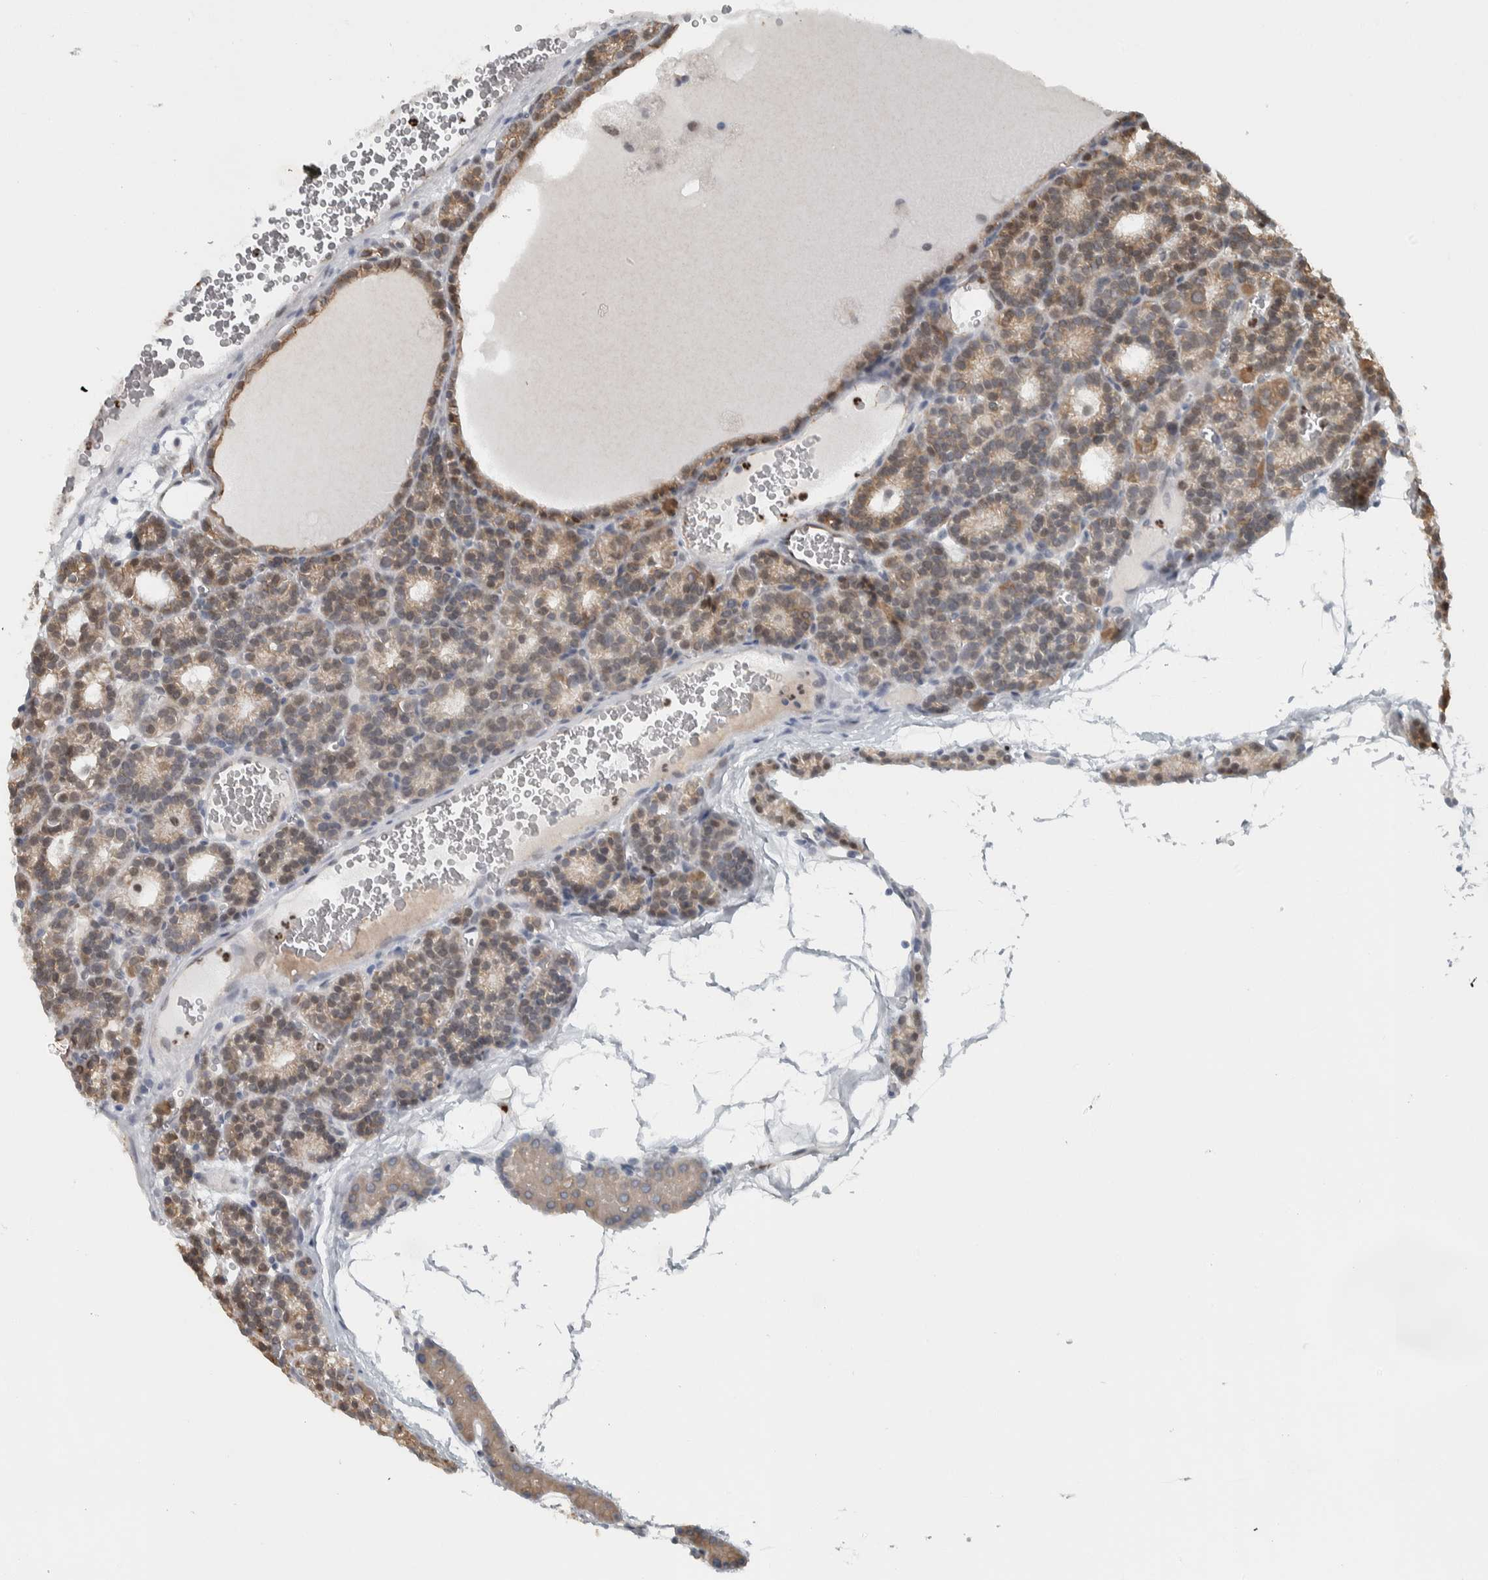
{"staining": {"intensity": "weak", "quantity": ">75%", "location": "cytoplasmic/membranous"}, "tissue": "parathyroid gland", "cell_type": "Glandular cells", "image_type": "normal", "snomed": [{"axis": "morphology", "description": "Normal tissue, NOS"}, {"axis": "morphology", "description": "Adenoma, NOS"}, {"axis": "topography", "description": "Parathyroid gland"}], "caption": "Approximately >75% of glandular cells in unremarkable parathyroid gland show weak cytoplasmic/membranous protein staining as visualized by brown immunohistochemical staining.", "gene": "ADPRM", "patient": {"sex": "female", "age": 58}}